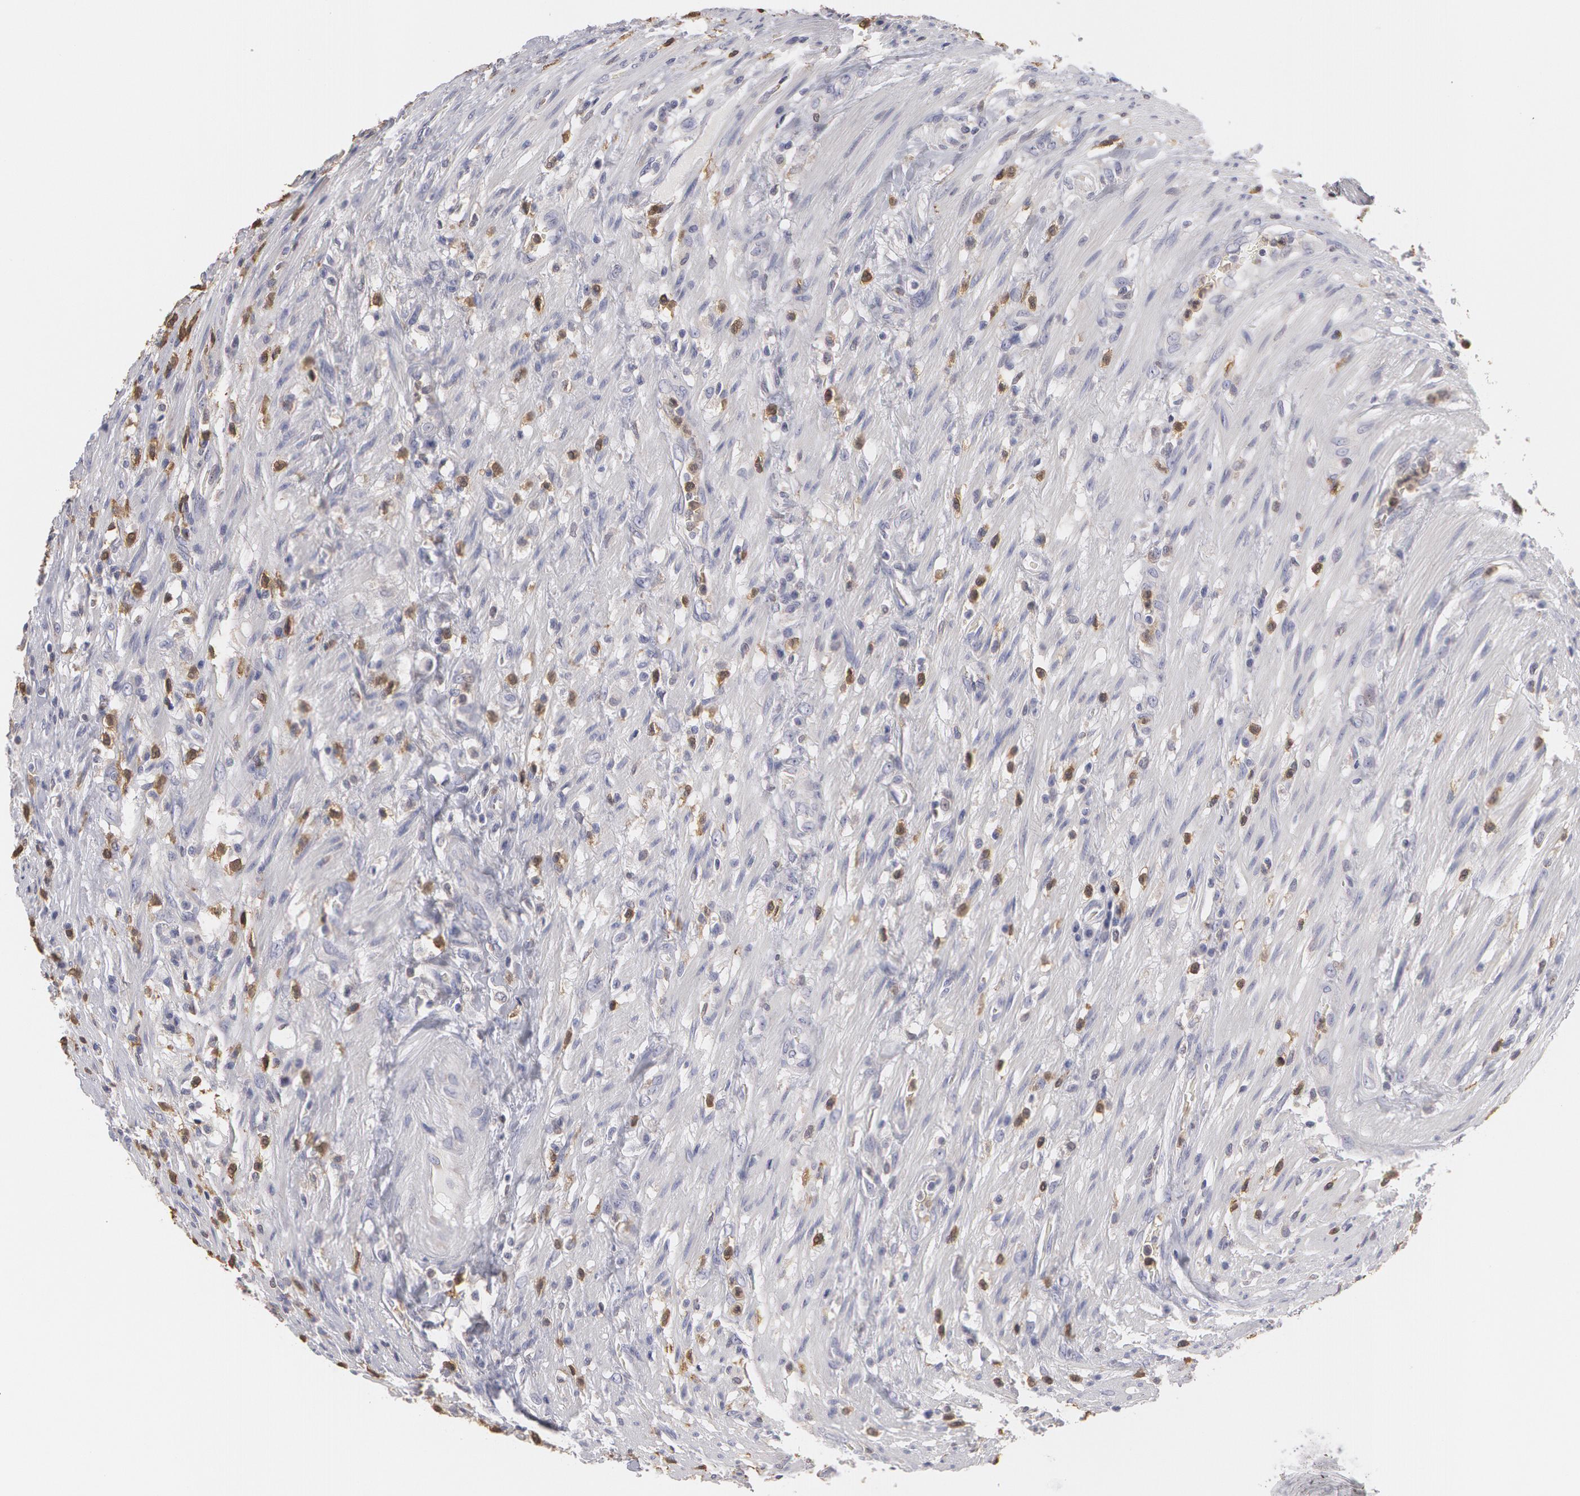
{"staining": {"intensity": "weak", "quantity": "<25%", "location": "cytoplasmic/membranous"}, "tissue": "colorectal cancer", "cell_type": "Tumor cells", "image_type": "cancer", "snomed": [{"axis": "morphology", "description": "Adenocarcinoma, NOS"}, {"axis": "topography", "description": "Colon"}], "caption": "Tumor cells show no significant expression in colorectal cancer (adenocarcinoma).", "gene": "CAT", "patient": {"sex": "male", "age": 54}}